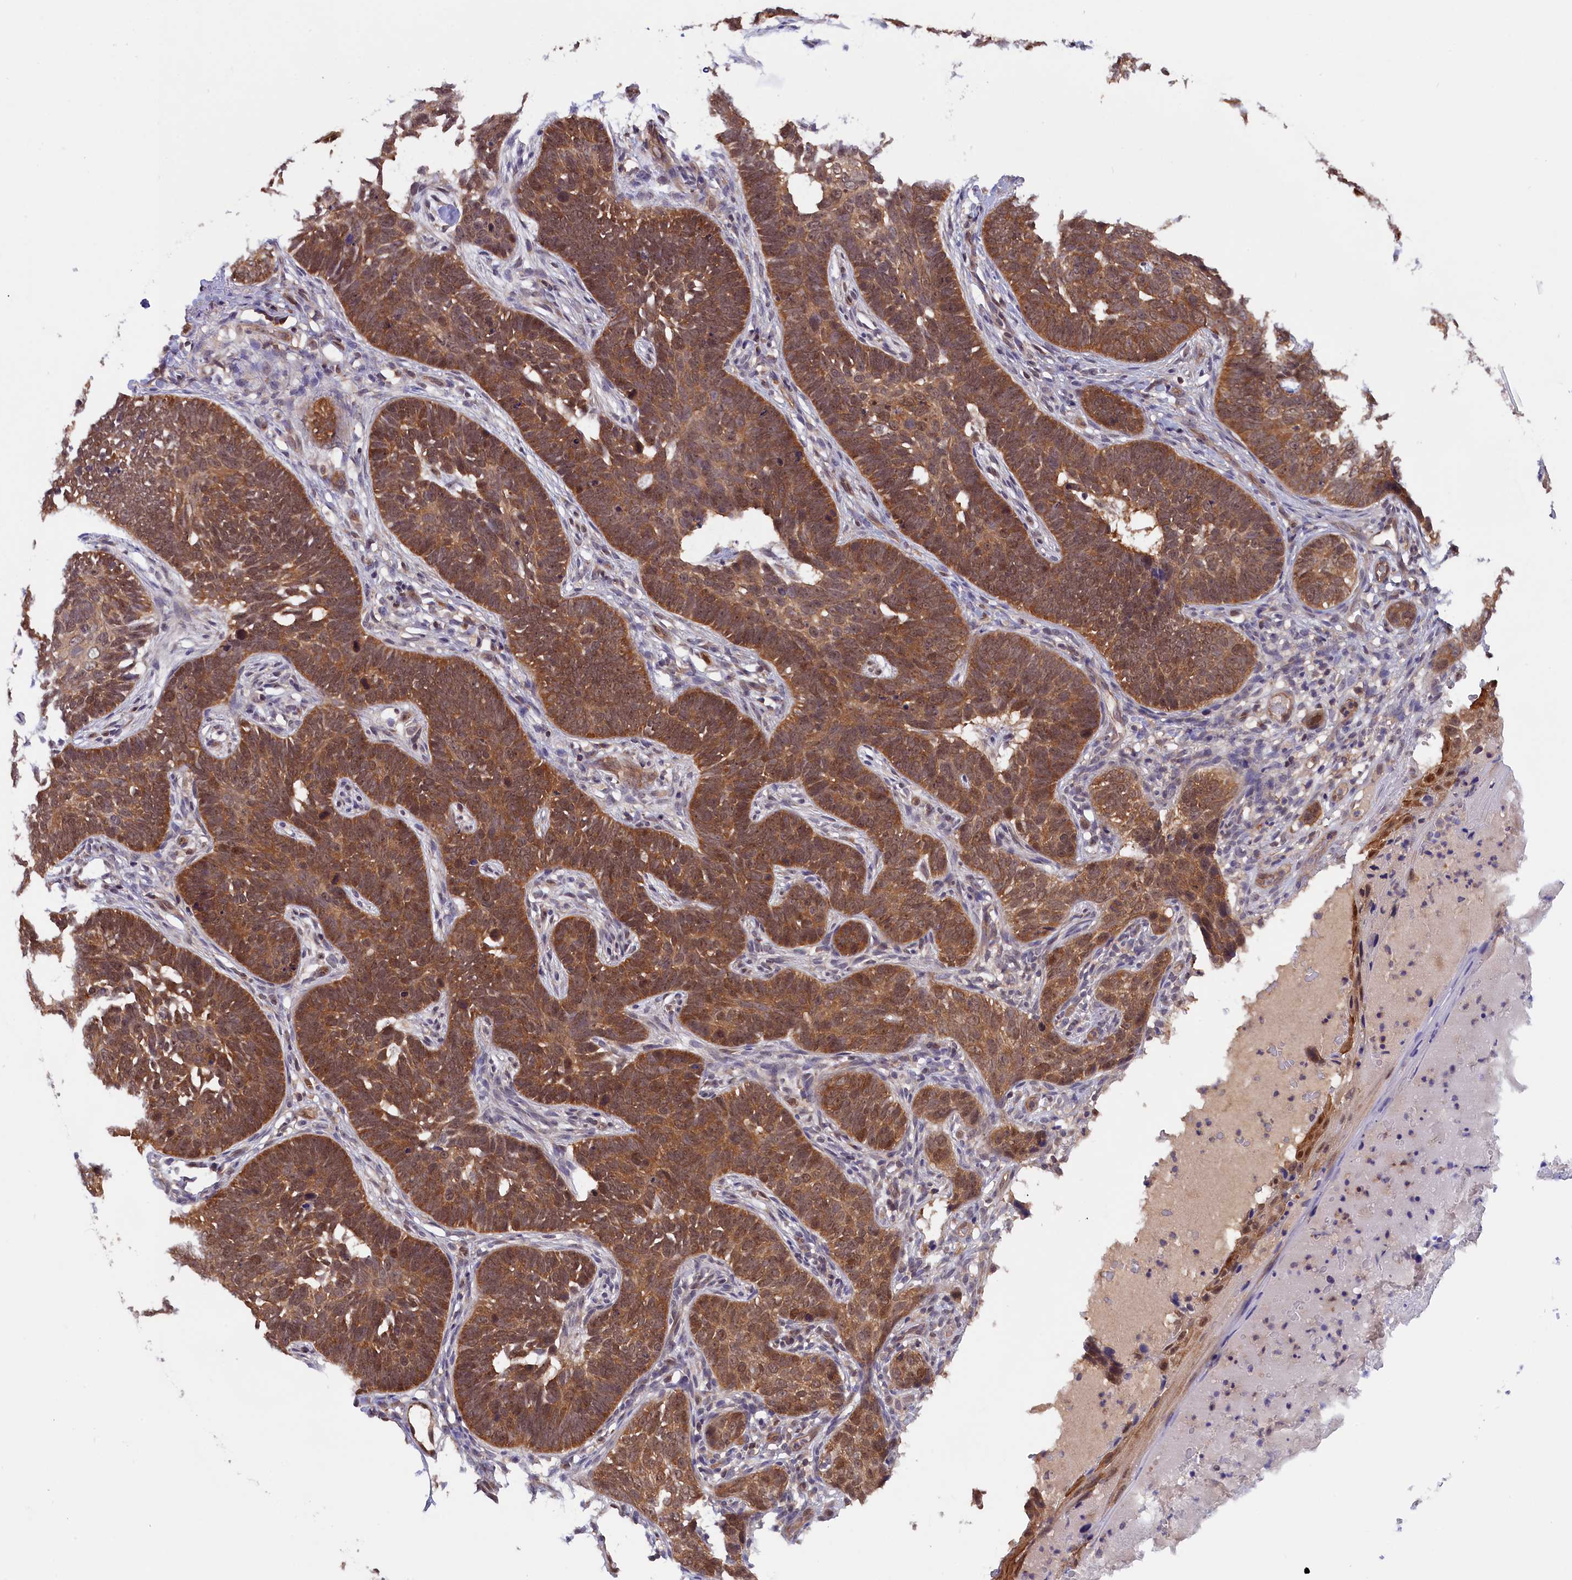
{"staining": {"intensity": "moderate", "quantity": ">75%", "location": "cytoplasmic/membranous,nuclear"}, "tissue": "skin cancer", "cell_type": "Tumor cells", "image_type": "cancer", "snomed": [{"axis": "morphology", "description": "Normal tissue, NOS"}, {"axis": "morphology", "description": "Basal cell carcinoma"}, {"axis": "topography", "description": "Skin"}], "caption": "Skin basal cell carcinoma tissue demonstrates moderate cytoplasmic/membranous and nuclear positivity in about >75% of tumor cells", "gene": "JPT2", "patient": {"sex": "male", "age": 77}}